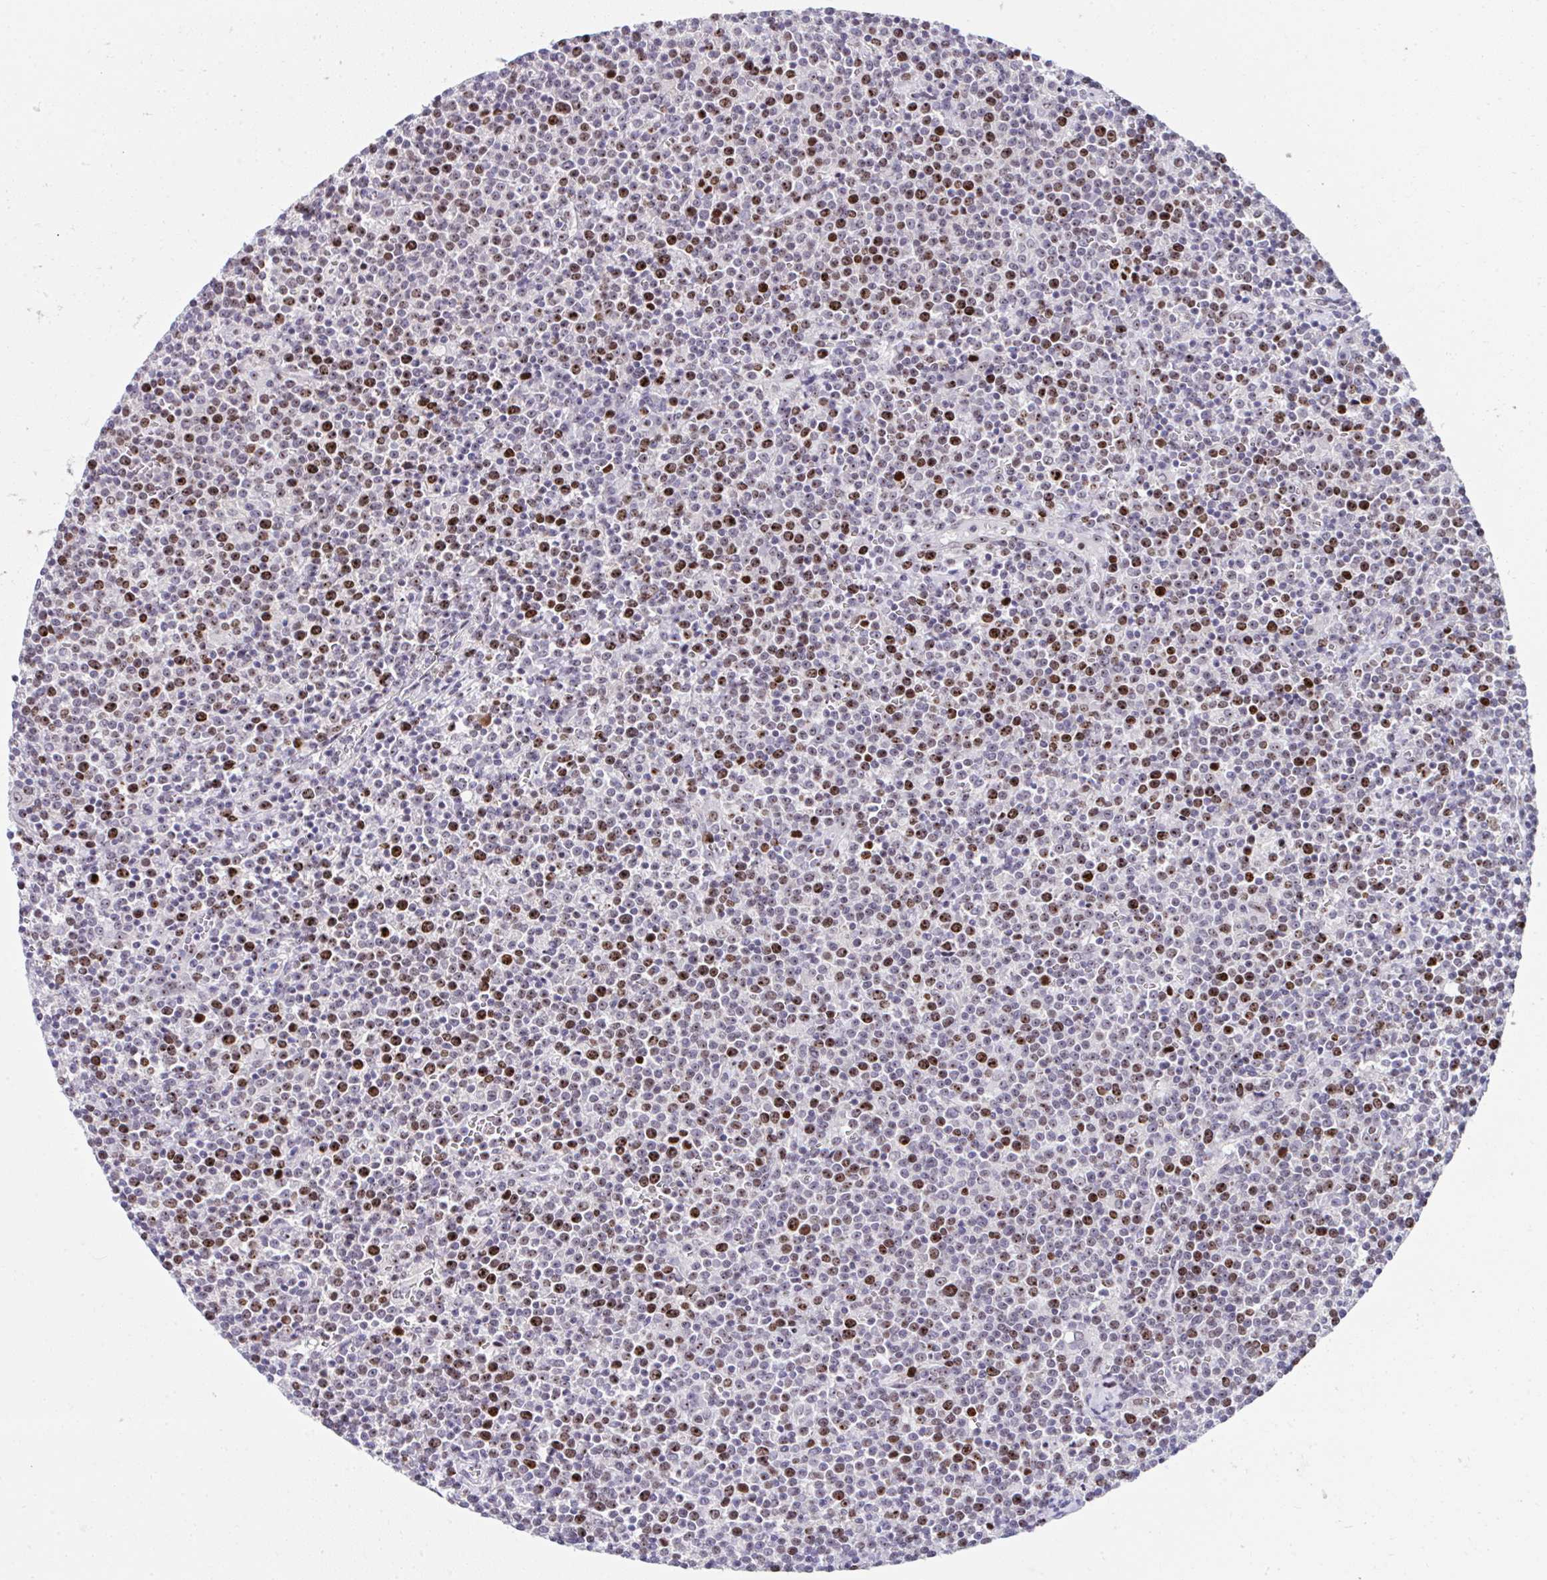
{"staining": {"intensity": "strong", "quantity": "25%-75%", "location": "nuclear"}, "tissue": "lymphoma", "cell_type": "Tumor cells", "image_type": "cancer", "snomed": [{"axis": "morphology", "description": "Malignant lymphoma, non-Hodgkin's type, High grade"}, {"axis": "topography", "description": "Lymph node"}], "caption": "Malignant lymphoma, non-Hodgkin's type (high-grade) stained with a brown dye exhibits strong nuclear positive expression in about 25%-75% of tumor cells.", "gene": "CEP72", "patient": {"sex": "male", "age": 61}}